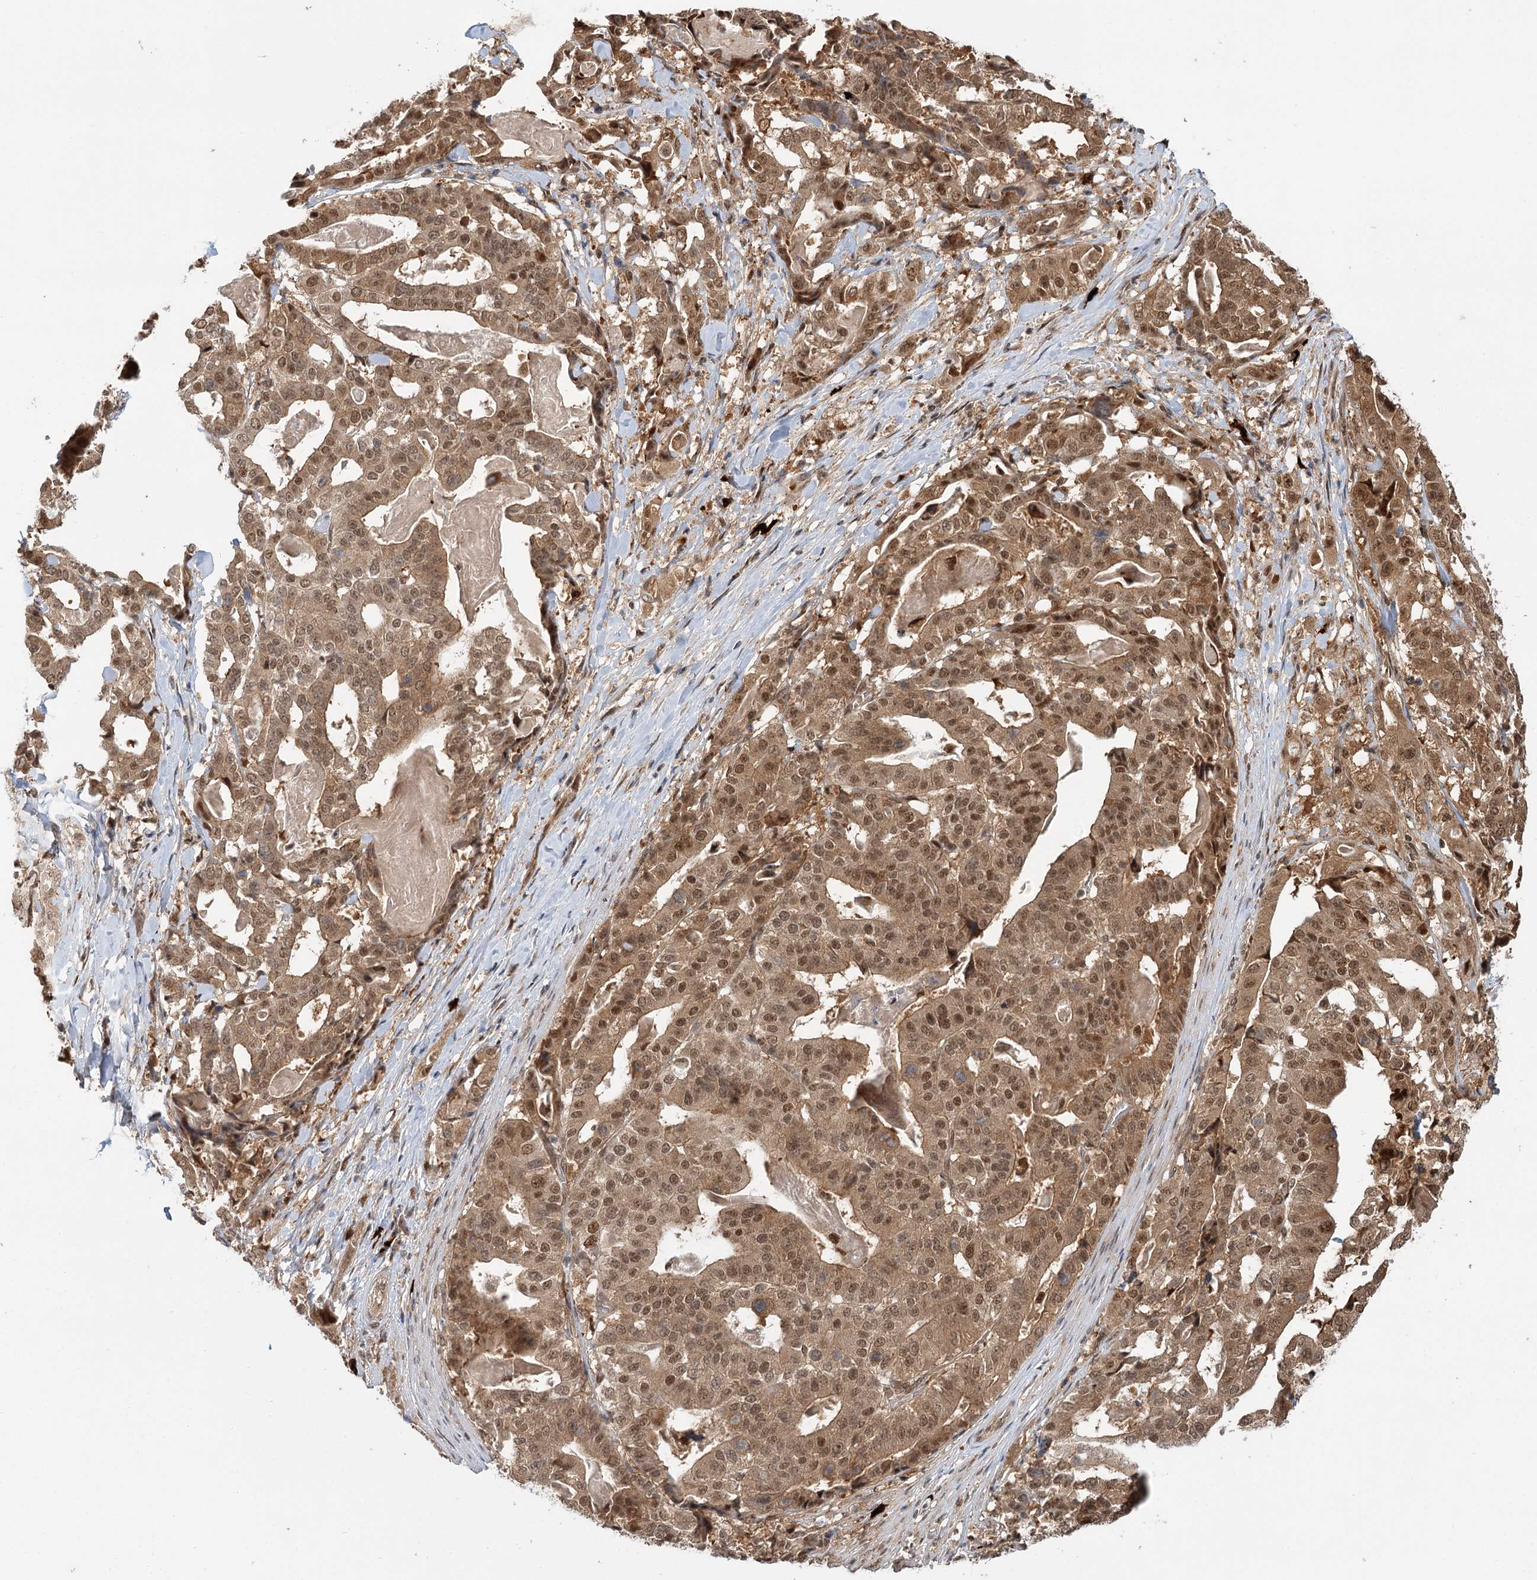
{"staining": {"intensity": "moderate", "quantity": ">75%", "location": "cytoplasmic/membranous,nuclear"}, "tissue": "stomach cancer", "cell_type": "Tumor cells", "image_type": "cancer", "snomed": [{"axis": "morphology", "description": "Adenocarcinoma, NOS"}, {"axis": "topography", "description": "Stomach"}], "caption": "Immunohistochemistry (IHC) staining of stomach cancer, which demonstrates medium levels of moderate cytoplasmic/membranous and nuclear expression in approximately >75% of tumor cells indicating moderate cytoplasmic/membranous and nuclear protein staining. The staining was performed using DAB (3,3'-diaminobenzidine) (brown) for protein detection and nuclei were counterstained in hematoxylin (blue).", "gene": "N6AMT1", "patient": {"sex": "male", "age": 48}}